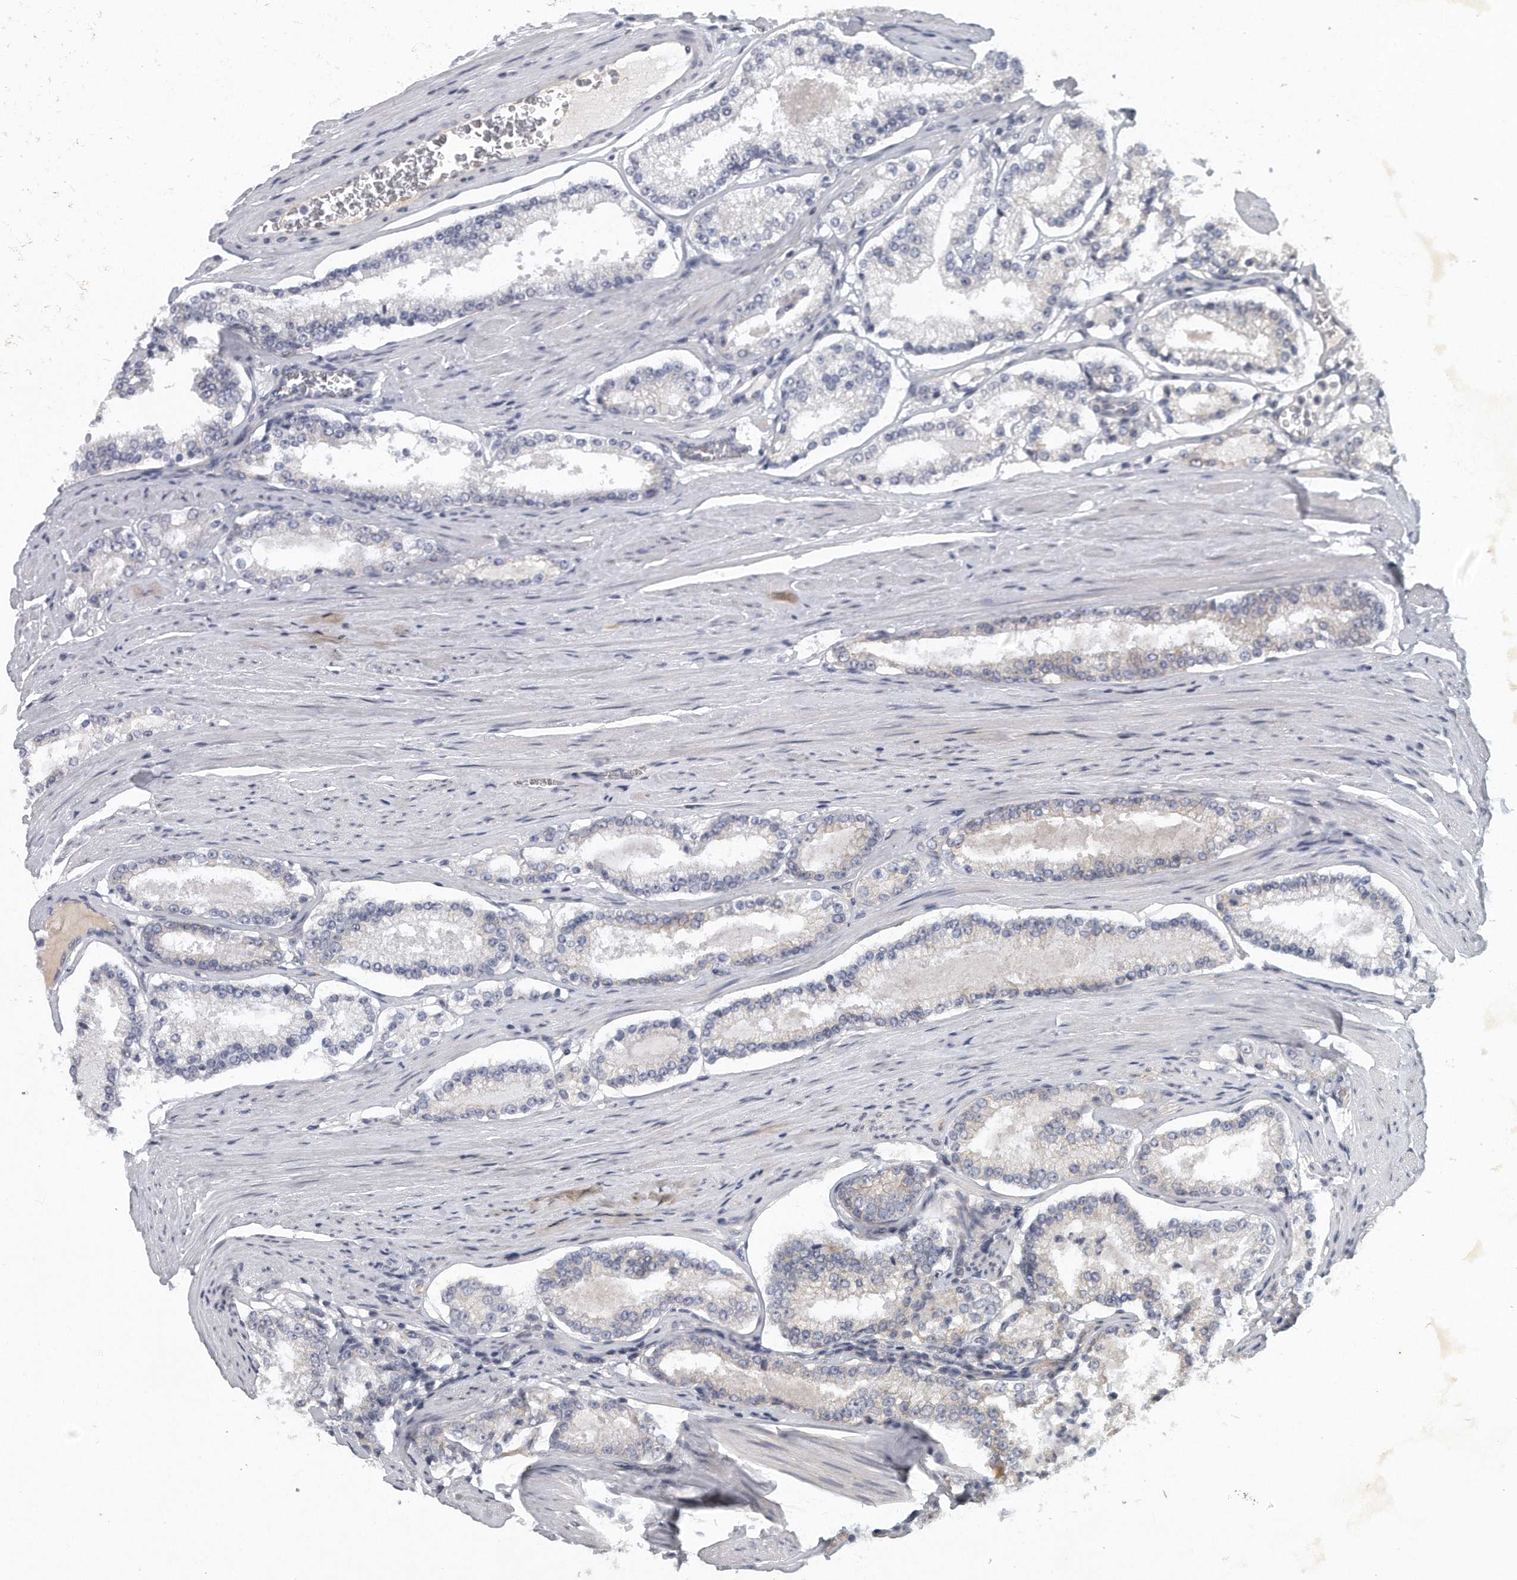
{"staining": {"intensity": "negative", "quantity": "none", "location": "none"}, "tissue": "prostate cancer", "cell_type": "Tumor cells", "image_type": "cancer", "snomed": [{"axis": "morphology", "description": "Adenocarcinoma, Low grade"}, {"axis": "topography", "description": "Prostate"}], "caption": "Tumor cells are negative for protein expression in human prostate cancer.", "gene": "PLEKHA6", "patient": {"sex": "male", "age": 70}}